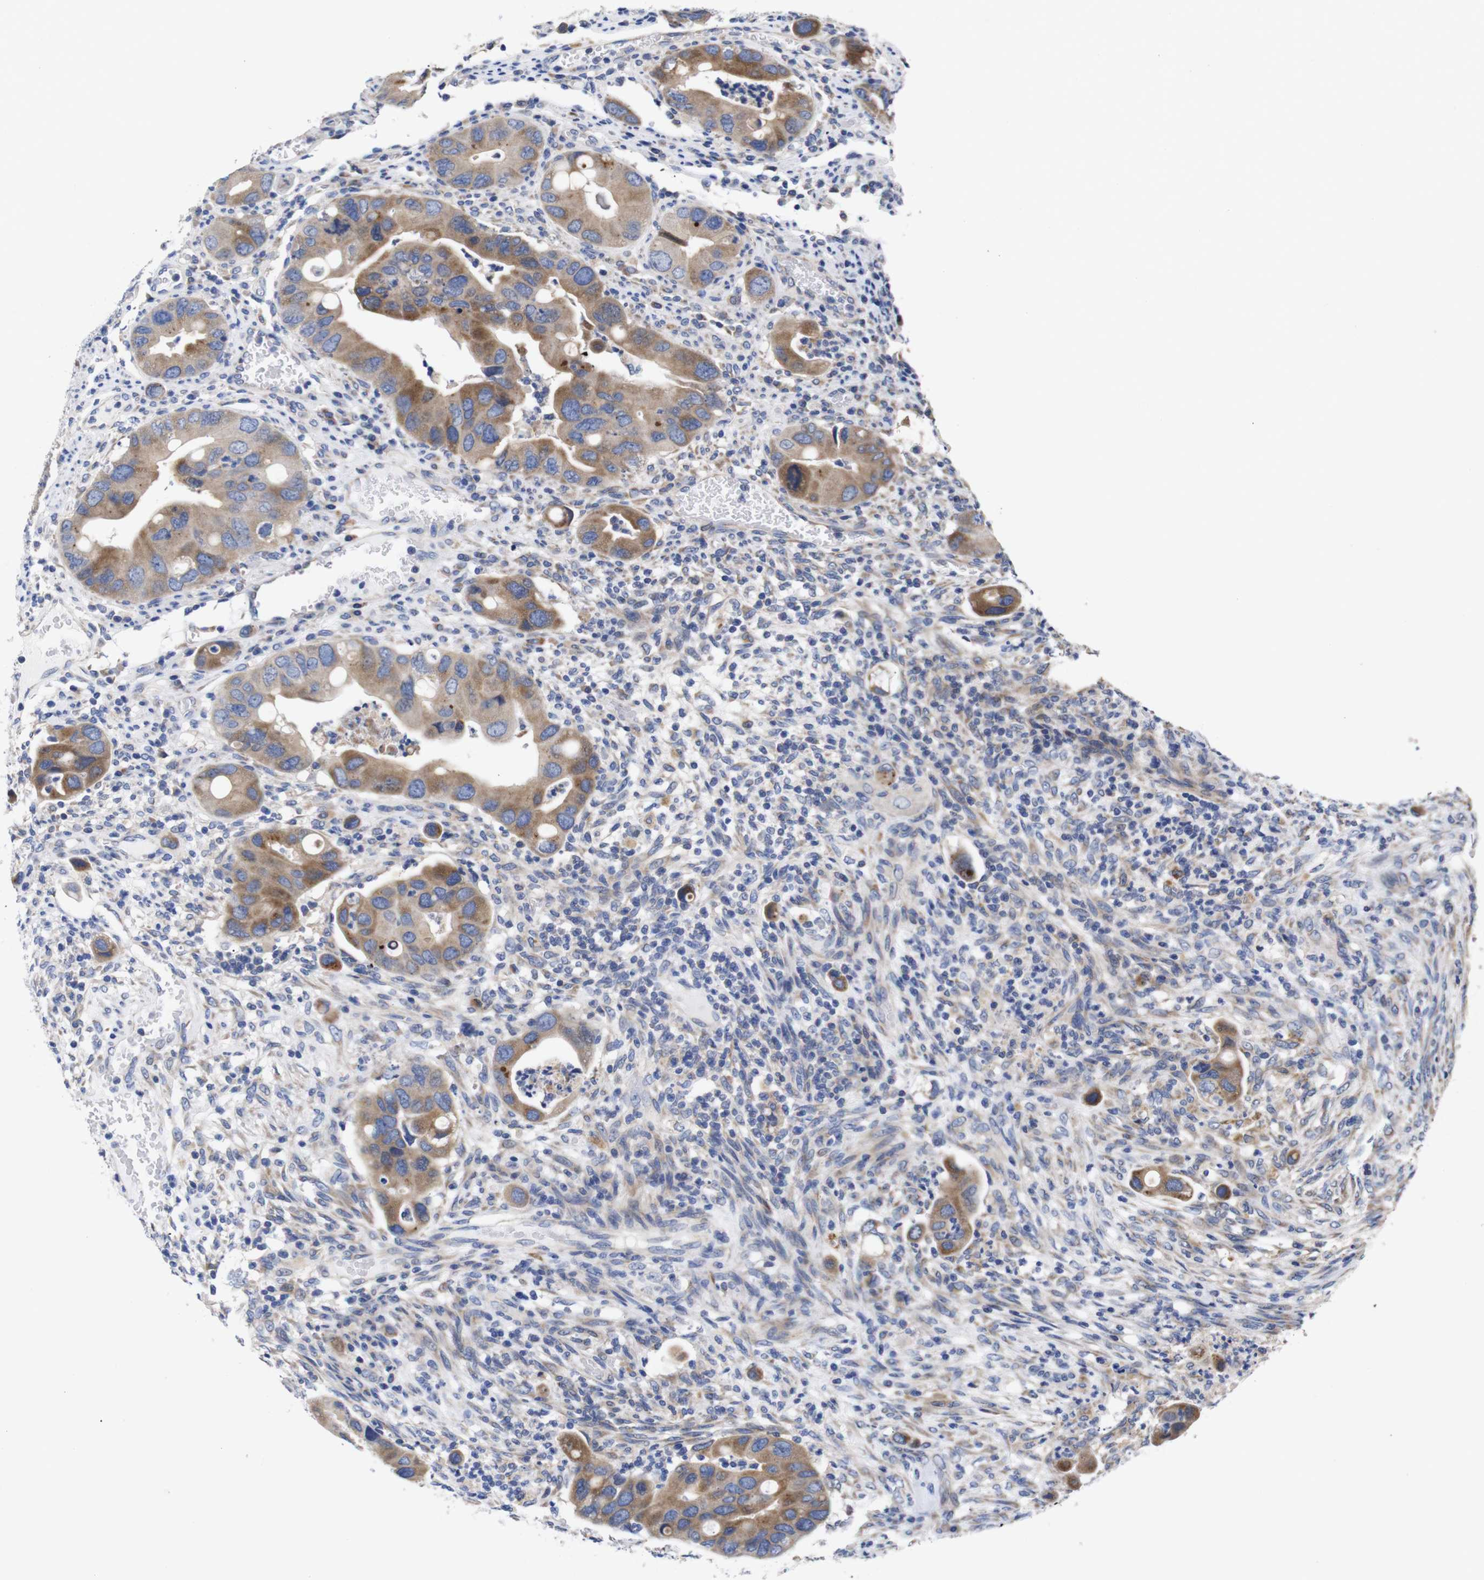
{"staining": {"intensity": "moderate", "quantity": ">75%", "location": "cytoplasmic/membranous"}, "tissue": "colorectal cancer", "cell_type": "Tumor cells", "image_type": "cancer", "snomed": [{"axis": "morphology", "description": "Adenocarcinoma, NOS"}, {"axis": "topography", "description": "Rectum"}], "caption": "Protein expression analysis of colorectal cancer displays moderate cytoplasmic/membranous expression in approximately >75% of tumor cells.", "gene": "OPN3", "patient": {"sex": "female", "age": 57}}